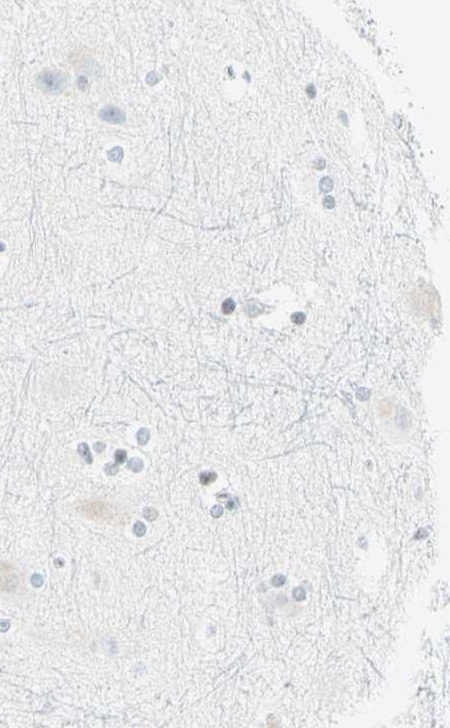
{"staining": {"intensity": "negative", "quantity": "none", "location": "none"}, "tissue": "hippocampus", "cell_type": "Glial cells", "image_type": "normal", "snomed": [{"axis": "morphology", "description": "Normal tissue, NOS"}, {"axis": "topography", "description": "Hippocampus"}], "caption": "Immunohistochemical staining of unremarkable hippocampus displays no significant expression in glial cells. (Brightfield microscopy of DAB (3,3'-diaminobenzidine) immunohistochemistry (IHC) at high magnification).", "gene": "PKNOX1", "patient": {"sex": "female", "age": 19}}